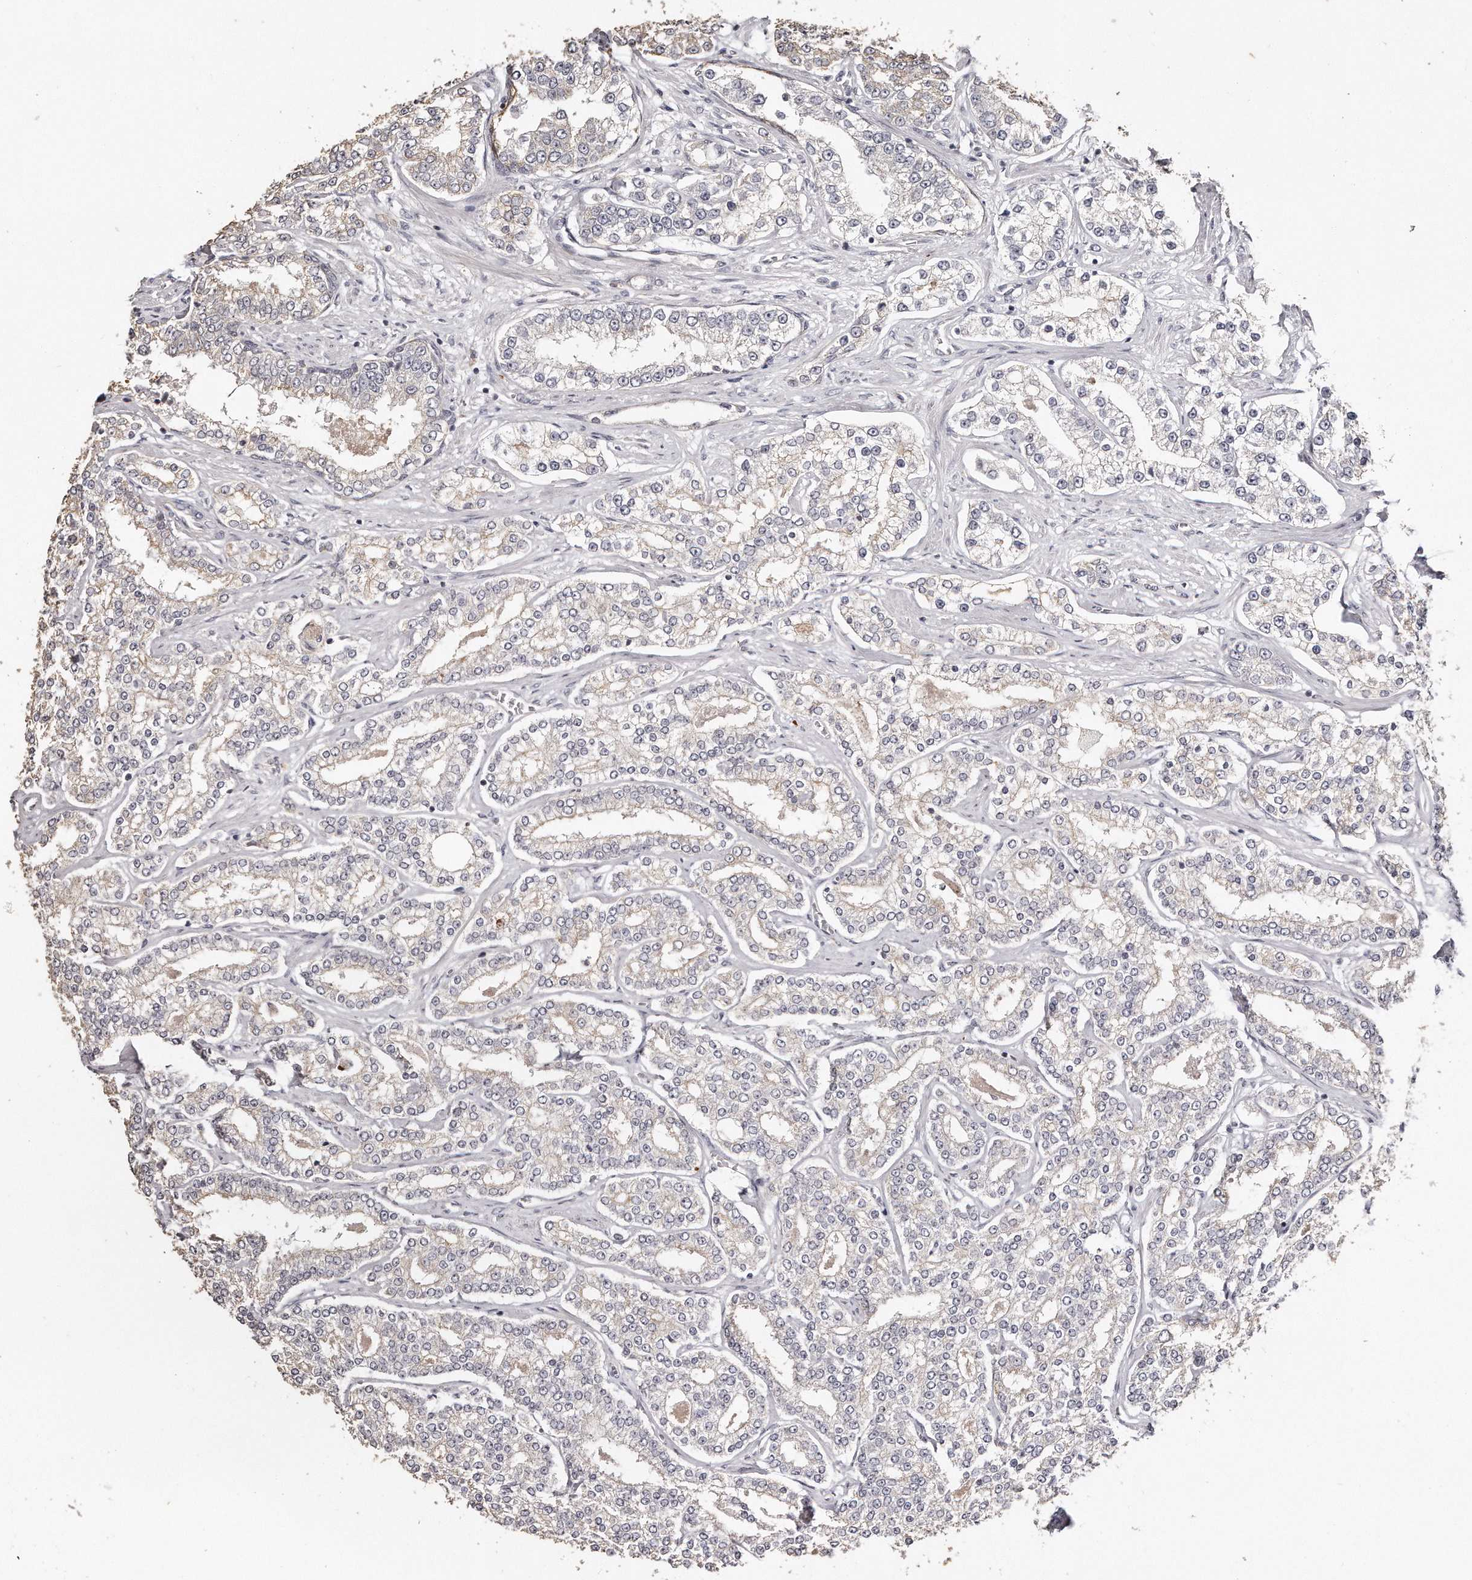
{"staining": {"intensity": "negative", "quantity": "none", "location": "none"}, "tissue": "prostate cancer", "cell_type": "Tumor cells", "image_type": "cancer", "snomed": [{"axis": "morphology", "description": "Normal tissue, NOS"}, {"axis": "morphology", "description": "Adenocarcinoma, High grade"}, {"axis": "topography", "description": "Prostate"}], "caption": "Tumor cells are negative for protein expression in human prostate high-grade adenocarcinoma.", "gene": "ZYG11A", "patient": {"sex": "male", "age": 83}}